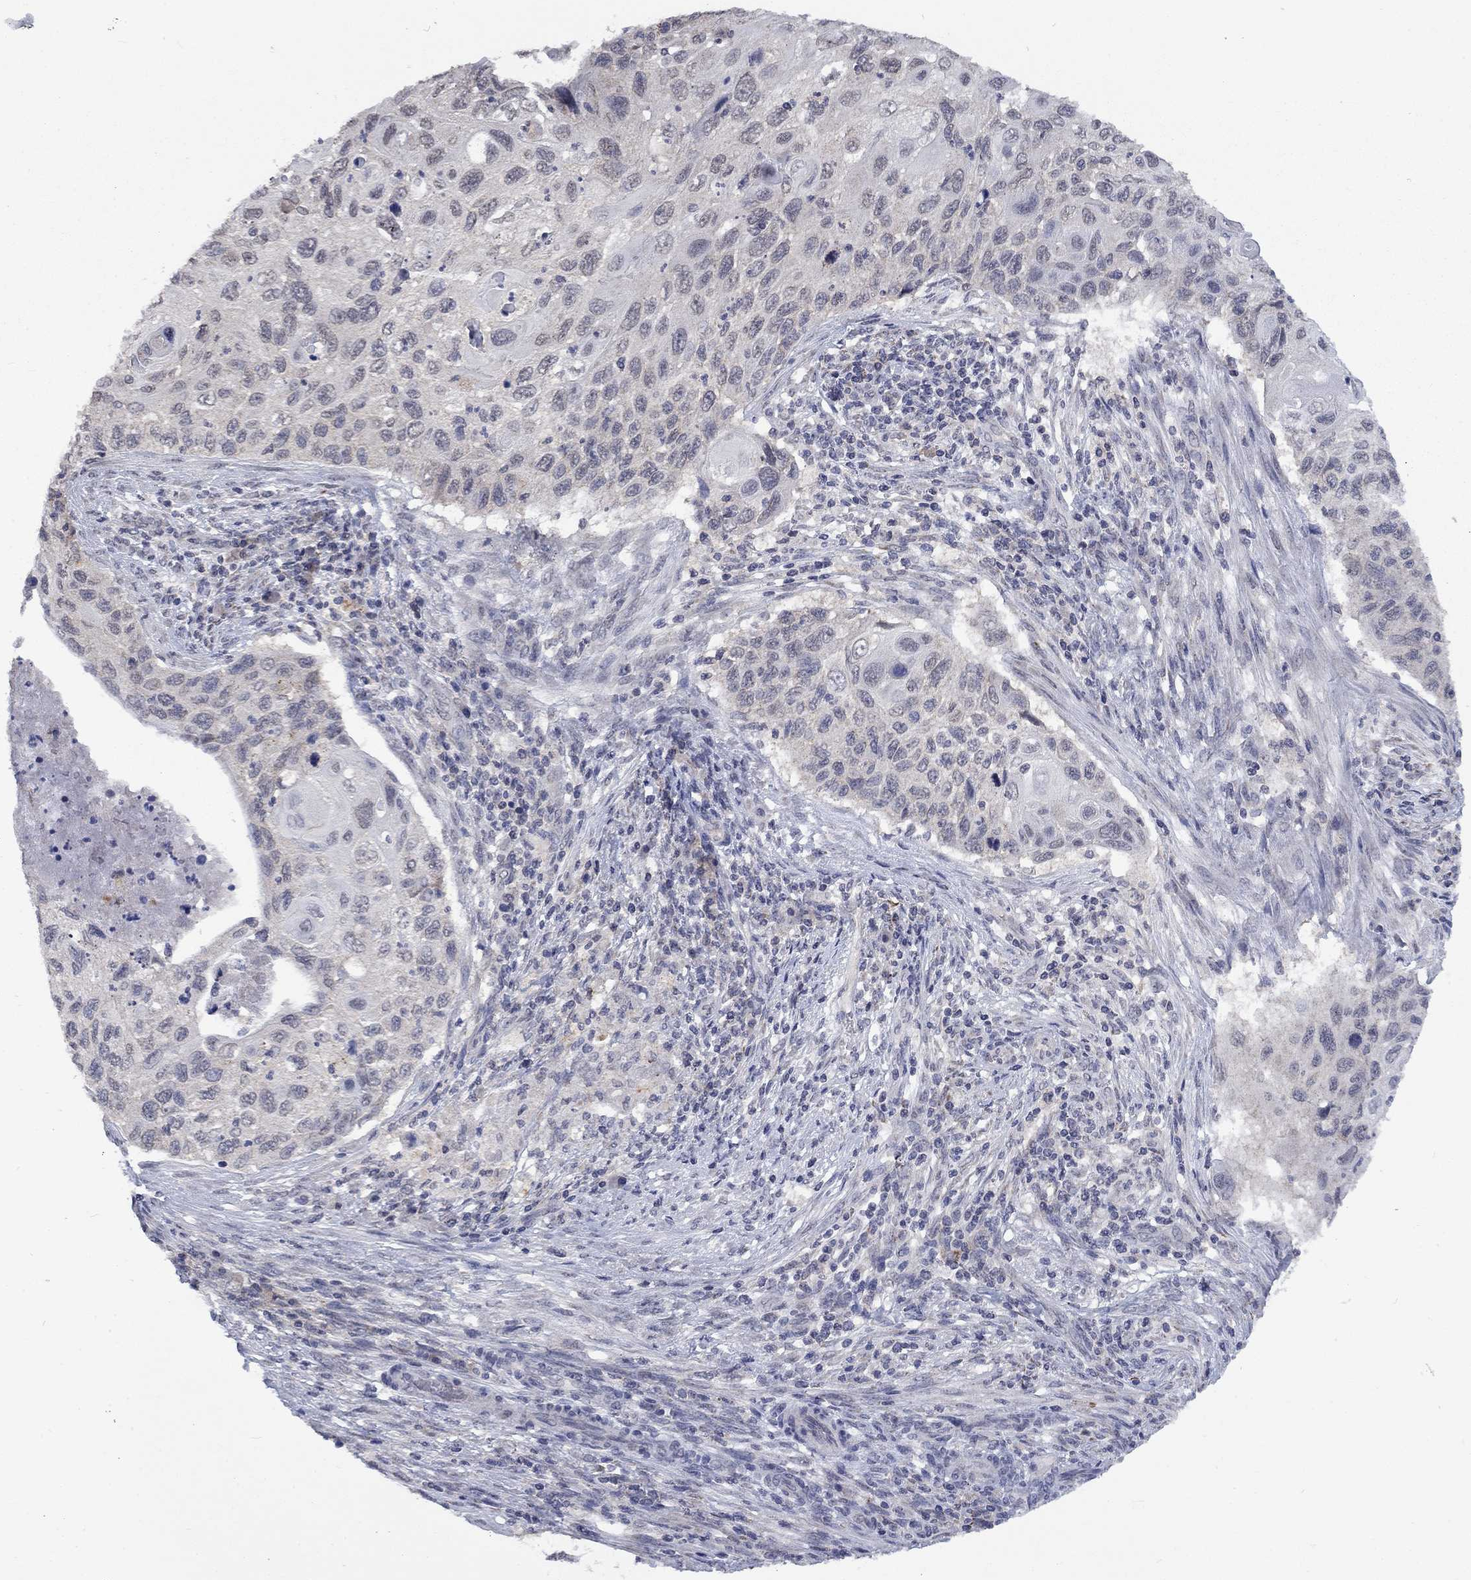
{"staining": {"intensity": "negative", "quantity": "none", "location": "none"}, "tissue": "cervical cancer", "cell_type": "Tumor cells", "image_type": "cancer", "snomed": [{"axis": "morphology", "description": "Squamous cell carcinoma, NOS"}, {"axis": "topography", "description": "Cervix"}], "caption": "Photomicrograph shows no protein positivity in tumor cells of cervical cancer (squamous cell carcinoma) tissue.", "gene": "SPATA33", "patient": {"sex": "female", "age": 70}}